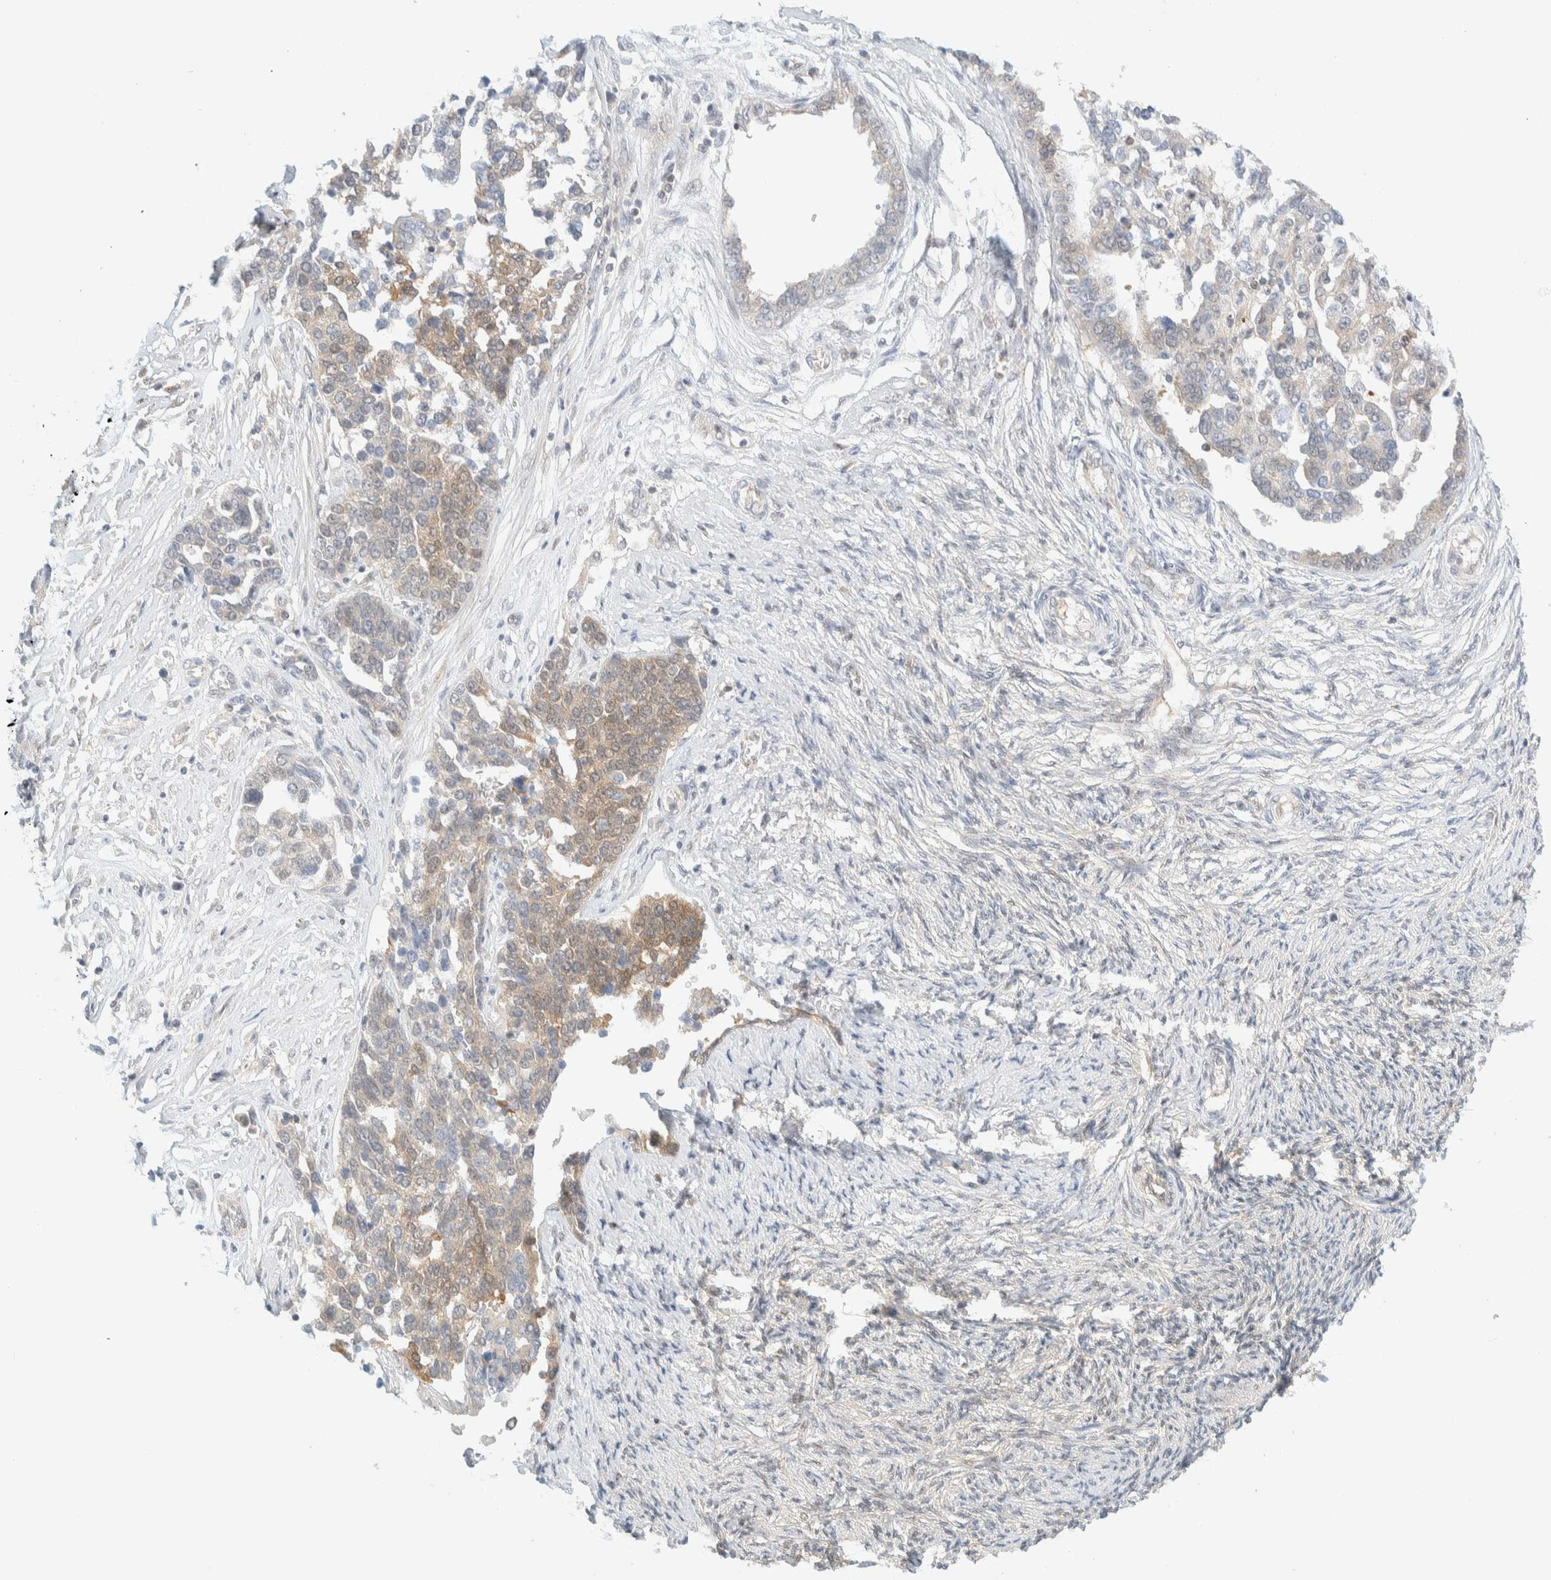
{"staining": {"intensity": "weak", "quantity": "25%-75%", "location": "cytoplasmic/membranous"}, "tissue": "ovarian cancer", "cell_type": "Tumor cells", "image_type": "cancer", "snomed": [{"axis": "morphology", "description": "Cystadenocarcinoma, serous, NOS"}, {"axis": "topography", "description": "Ovary"}], "caption": "IHC staining of ovarian cancer, which demonstrates low levels of weak cytoplasmic/membranous expression in approximately 25%-75% of tumor cells indicating weak cytoplasmic/membranous protein positivity. The staining was performed using DAB (3,3'-diaminobenzidine) (brown) for protein detection and nuclei were counterstained in hematoxylin (blue).", "gene": "PCYT2", "patient": {"sex": "female", "age": 44}}